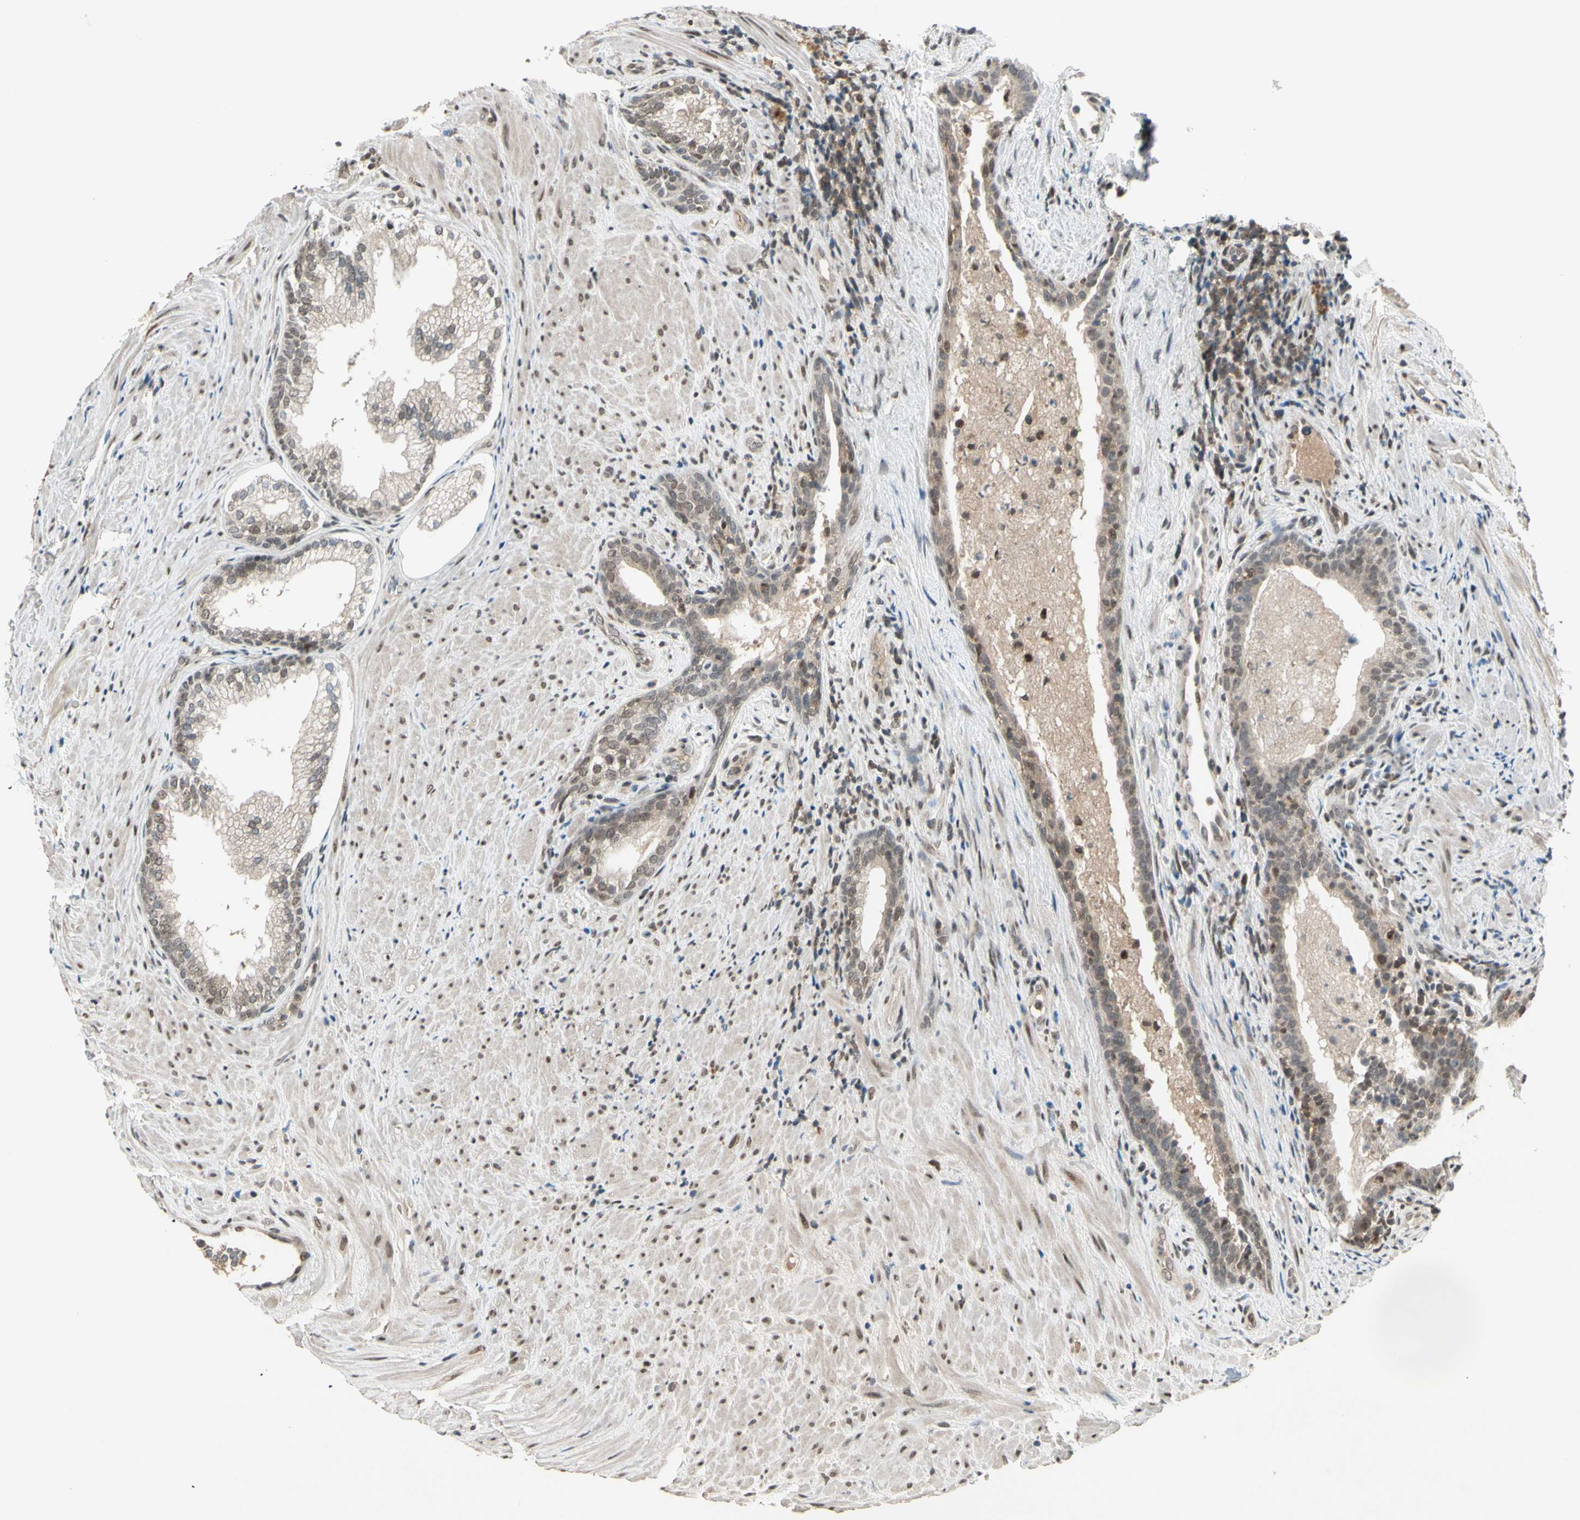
{"staining": {"intensity": "weak", "quantity": ">75%", "location": "nuclear"}, "tissue": "prostate", "cell_type": "Glandular cells", "image_type": "normal", "snomed": [{"axis": "morphology", "description": "Normal tissue, NOS"}, {"axis": "topography", "description": "Prostate"}], "caption": "A low amount of weak nuclear staining is present in approximately >75% of glandular cells in normal prostate. Using DAB (brown) and hematoxylin (blue) stains, captured at high magnification using brightfield microscopy.", "gene": "GTF3A", "patient": {"sex": "male", "age": 76}}